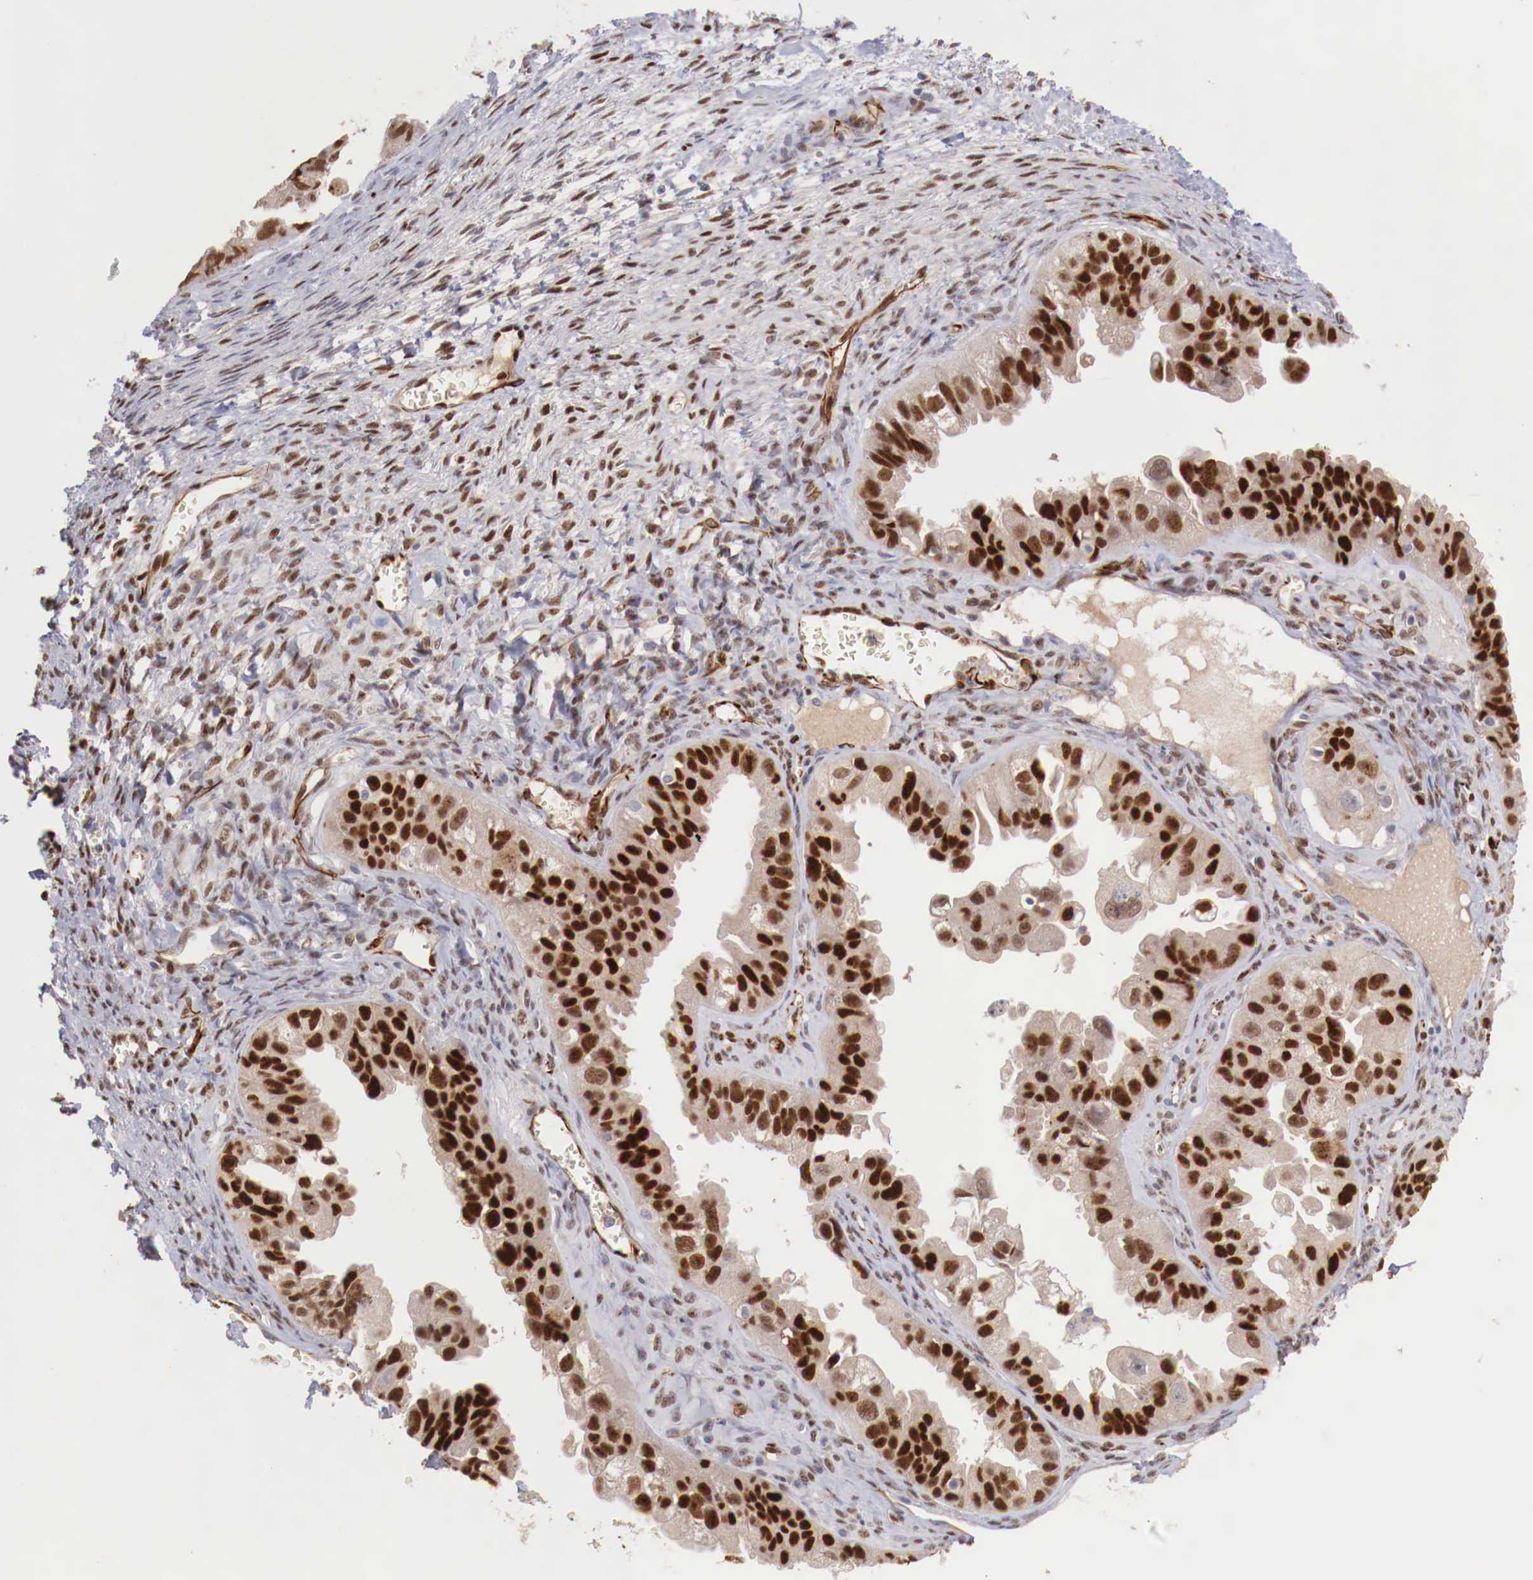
{"staining": {"intensity": "strong", "quantity": ">75%", "location": "nuclear"}, "tissue": "ovarian cancer", "cell_type": "Tumor cells", "image_type": "cancer", "snomed": [{"axis": "morphology", "description": "Carcinoma, endometroid"}, {"axis": "topography", "description": "Ovary"}], "caption": "Strong nuclear staining for a protein is appreciated in approximately >75% of tumor cells of endometroid carcinoma (ovarian) using immunohistochemistry (IHC).", "gene": "WT1", "patient": {"sex": "female", "age": 85}}